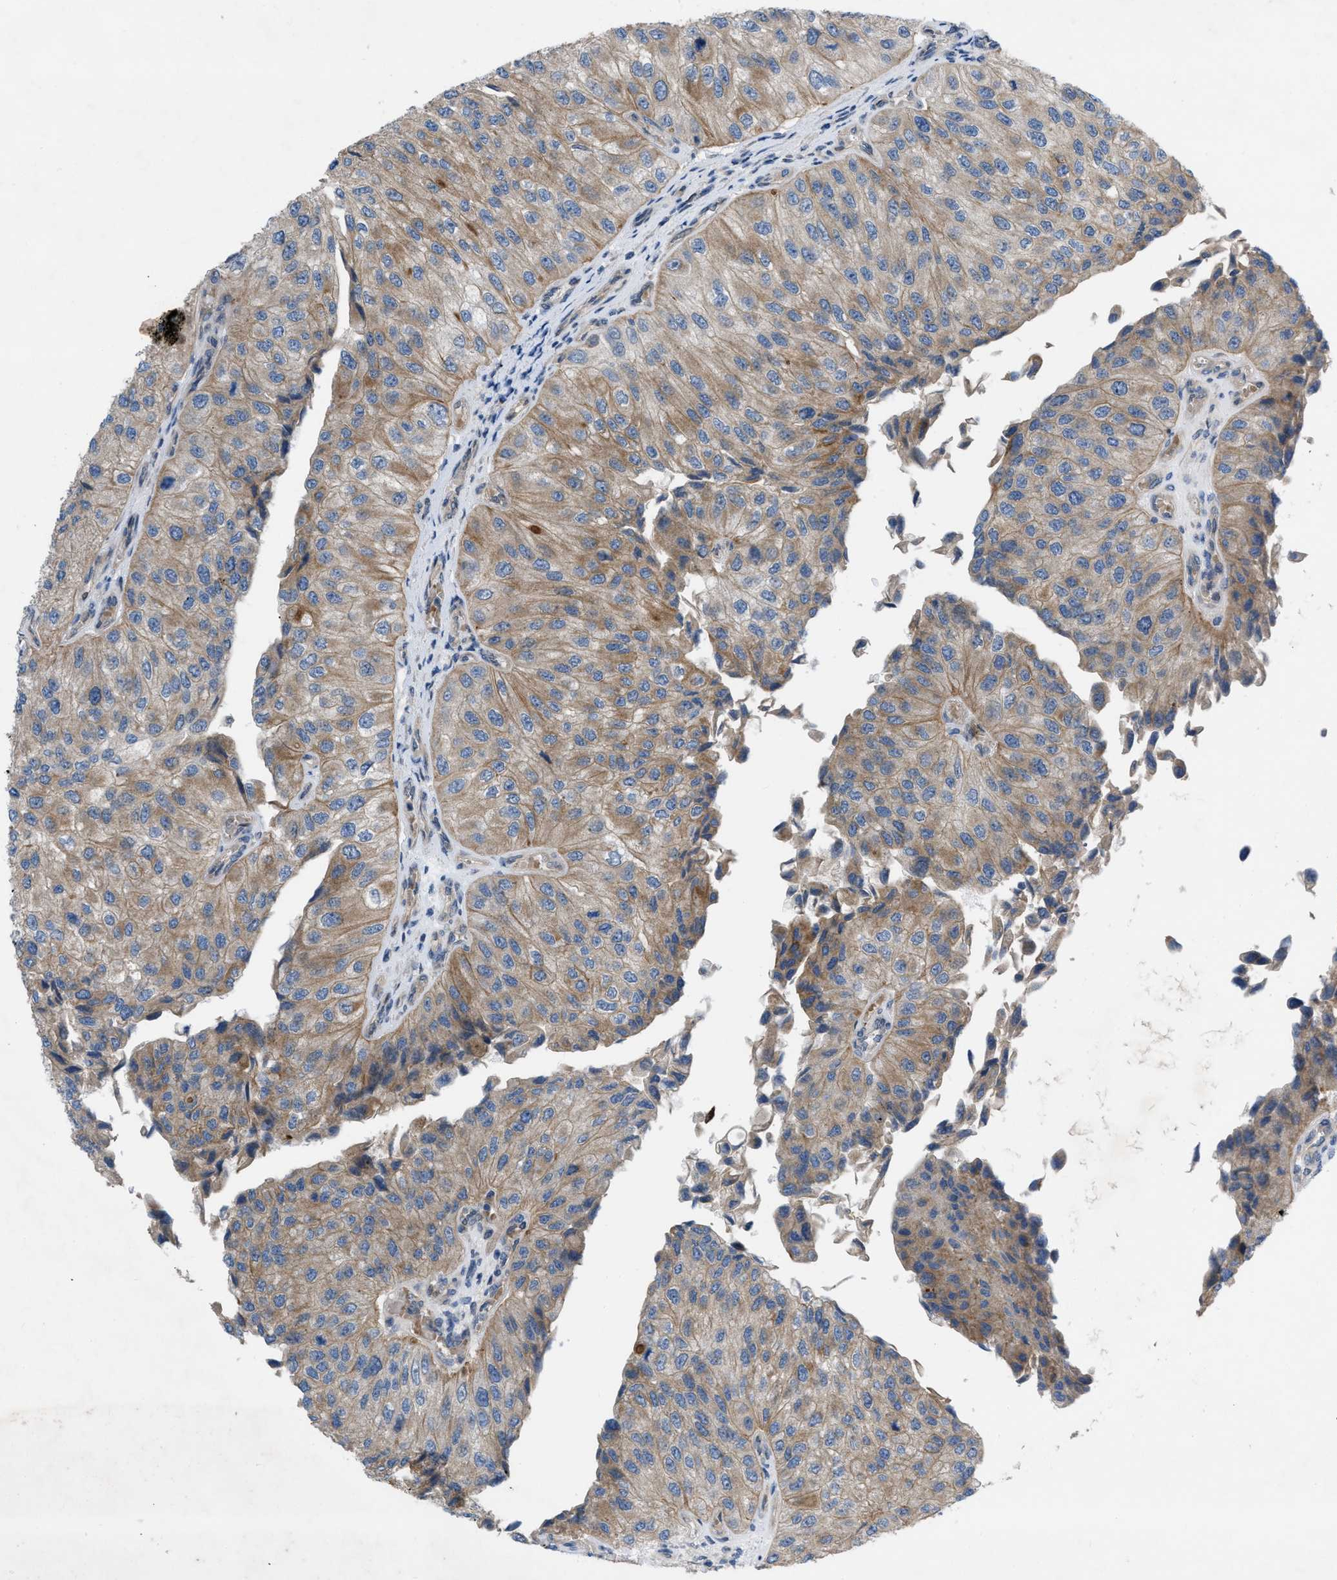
{"staining": {"intensity": "moderate", "quantity": ">75%", "location": "cytoplasmic/membranous"}, "tissue": "urothelial cancer", "cell_type": "Tumor cells", "image_type": "cancer", "snomed": [{"axis": "morphology", "description": "Urothelial carcinoma, High grade"}, {"axis": "topography", "description": "Kidney"}, {"axis": "topography", "description": "Urinary bladder"}], "caption": "IHC image of neoplastic tissue: high-grade urothelial carcinoma stained using immunohistochemistry (IHC) shows medium levels of moderate protein expression localized specifically in the cytoplasmic/membranous of tumor cells, appearing as a cytoplasmic/membranous brown color.", "gene": "NDEL1", "patient": {"sex": "male", "age": 77}}